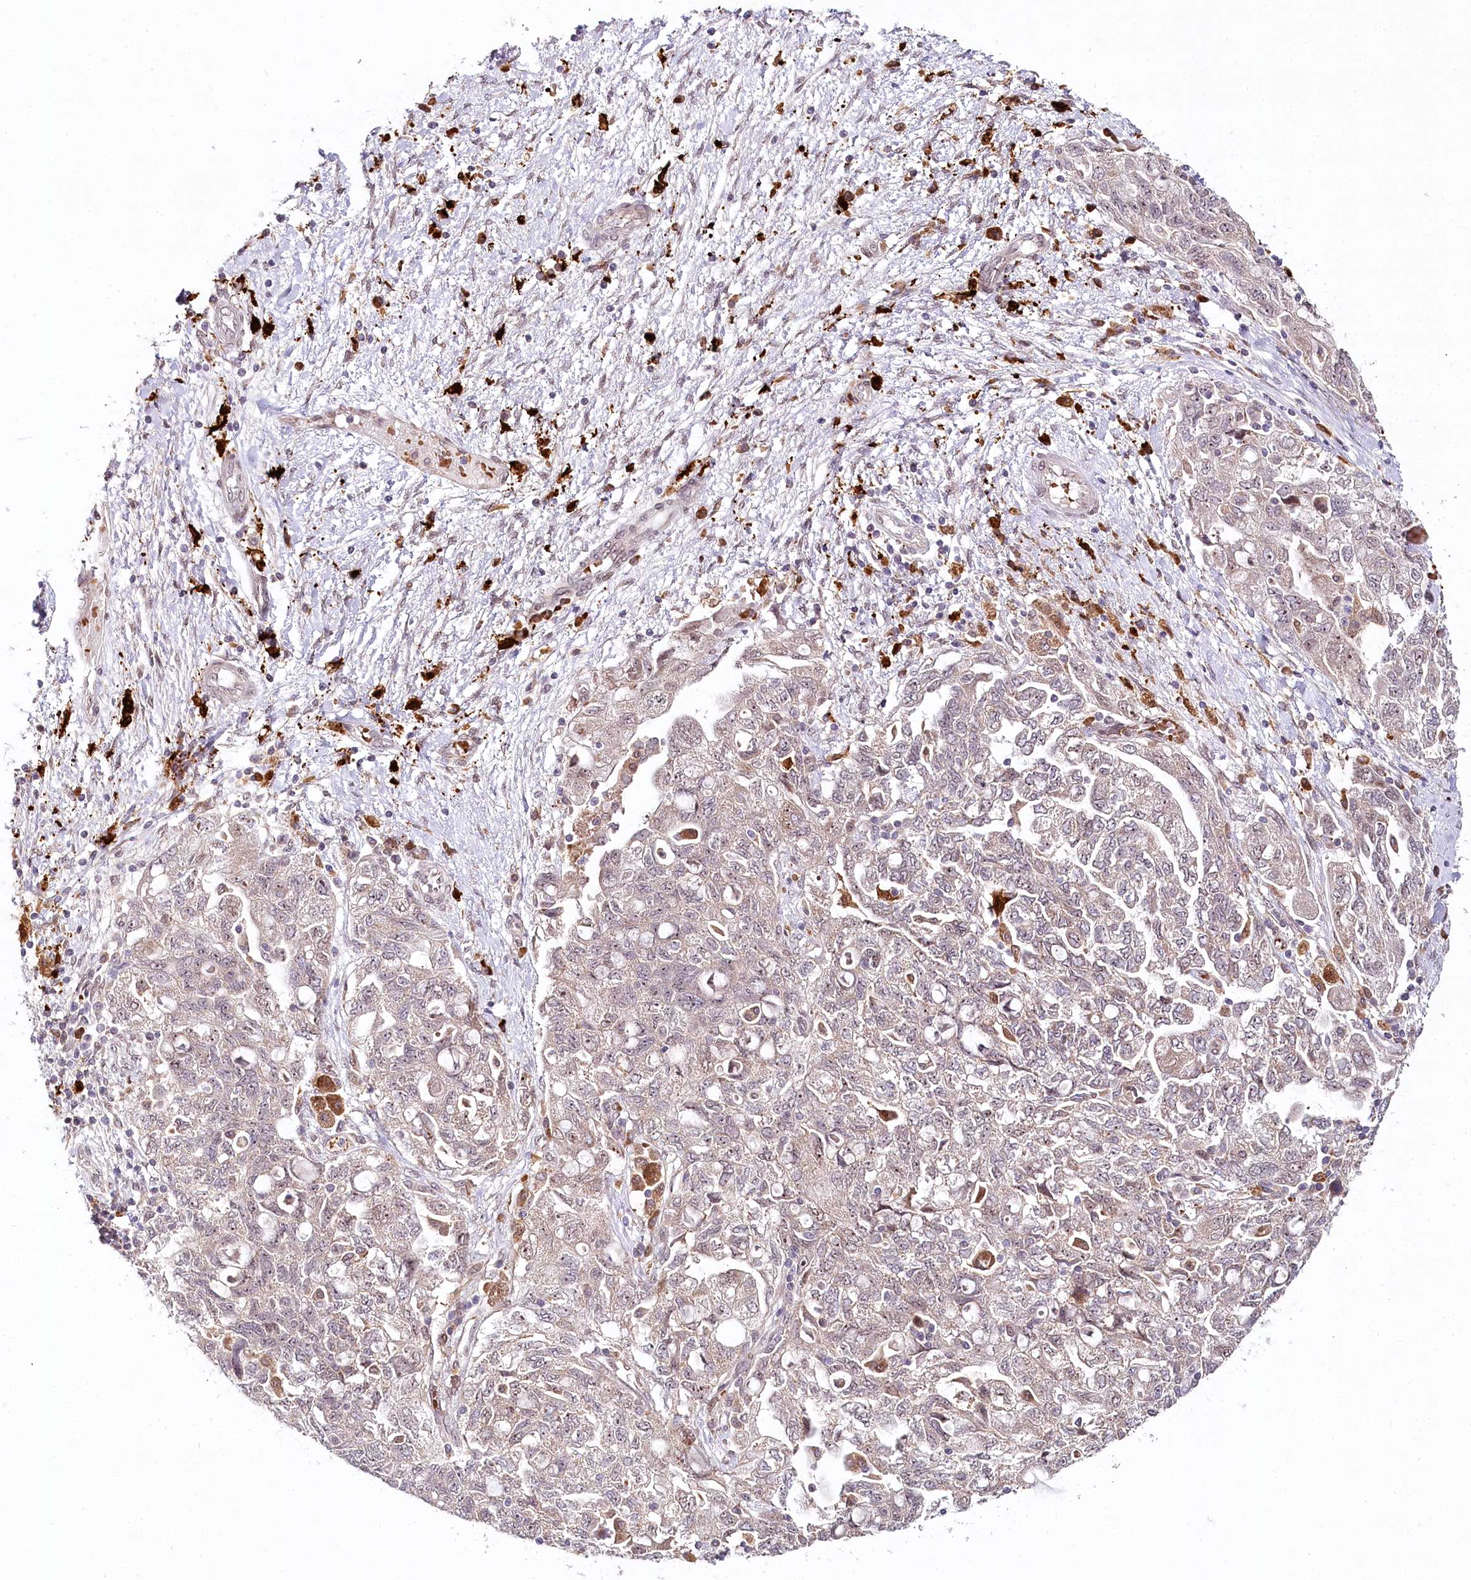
{"staining": {"intensity": "moderate", "quantity": "<25%", "location": "cytoplasmic/membranous,nuclear"}, "tissue": "ovarian cancer", "cell_type": "Tumor cells", "image_type": "cancer", "snomed": [{"axis": "morphology", "description": "Carcinoma, NOS"}, {"axis": "morphology", "description": "Cystadenocarcinoma, serous, NOS"}, {"axis": "topography", "description": "Ovary"}], "caption": "The photomicrograph exhibits a brown stain indicating the presence of a protein in the cytoplasmic/membranous and nuclear of tumor cells in ovarian cancer. The protein of interest is stained brown, and the nuclei are stained in blue (DAB IHC with brightfield microscopy, high magnification).", "gene": "WDR36", "patient": {"sex": "female", "age": 69}}